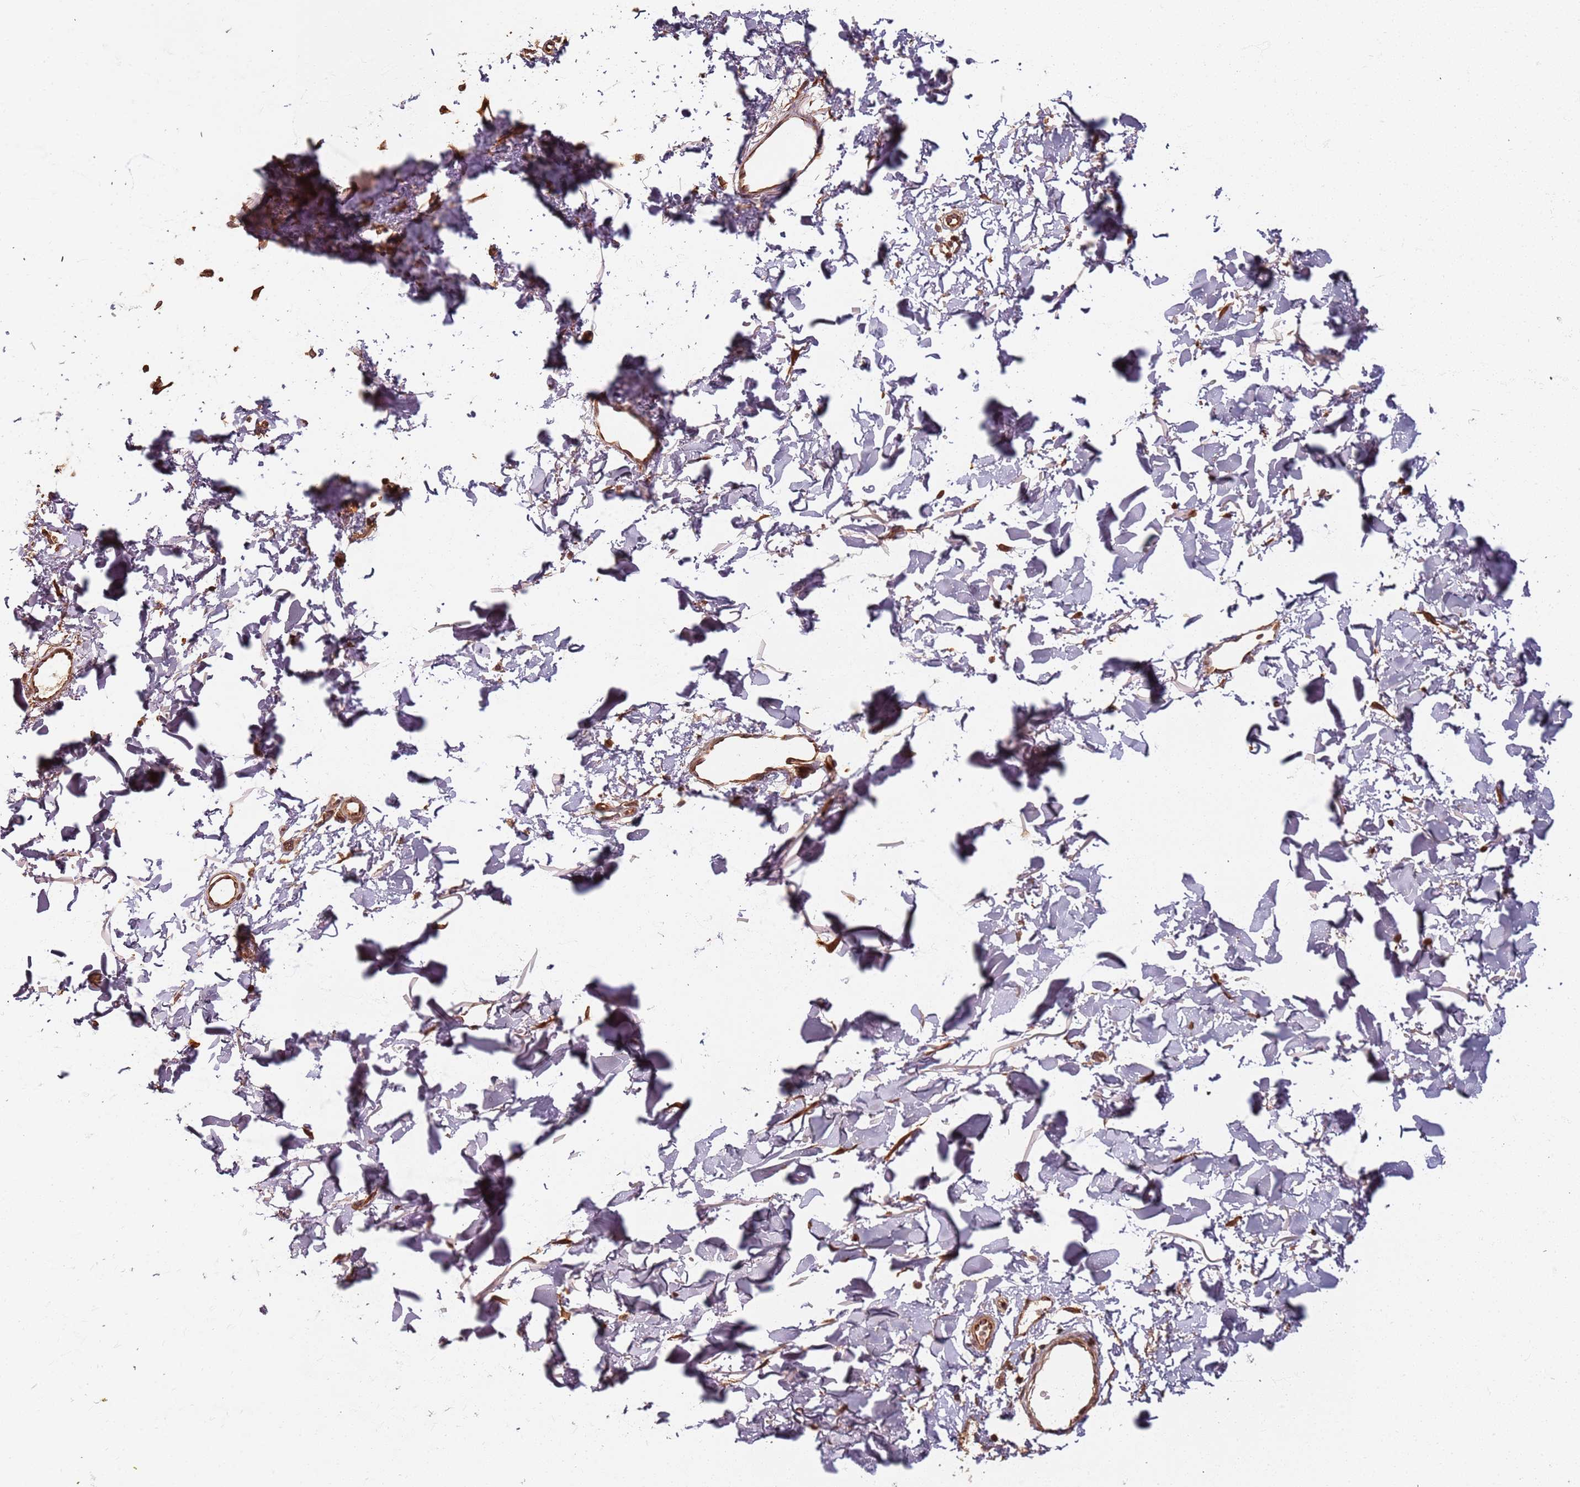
{"staining": {"intensity": "strong", "quantity": "<25%", "location": "nuclear"}, "tissue": "skin", "cell_type": "Fibroblasts", "image_type": "normal", "snomed": [{"axis": "morphology", "description": "Normal tissue, NOS"}, {"axis": "topography", "description": "Skin"}], "caption": "Immunohistochemical staining of unremarkable skin demonstrates strong nuclear protein positivity in approximately <25% of fibroblasts.", "gene": "SDCCAG8", "patient": {"sex": "female", "age": 58}}